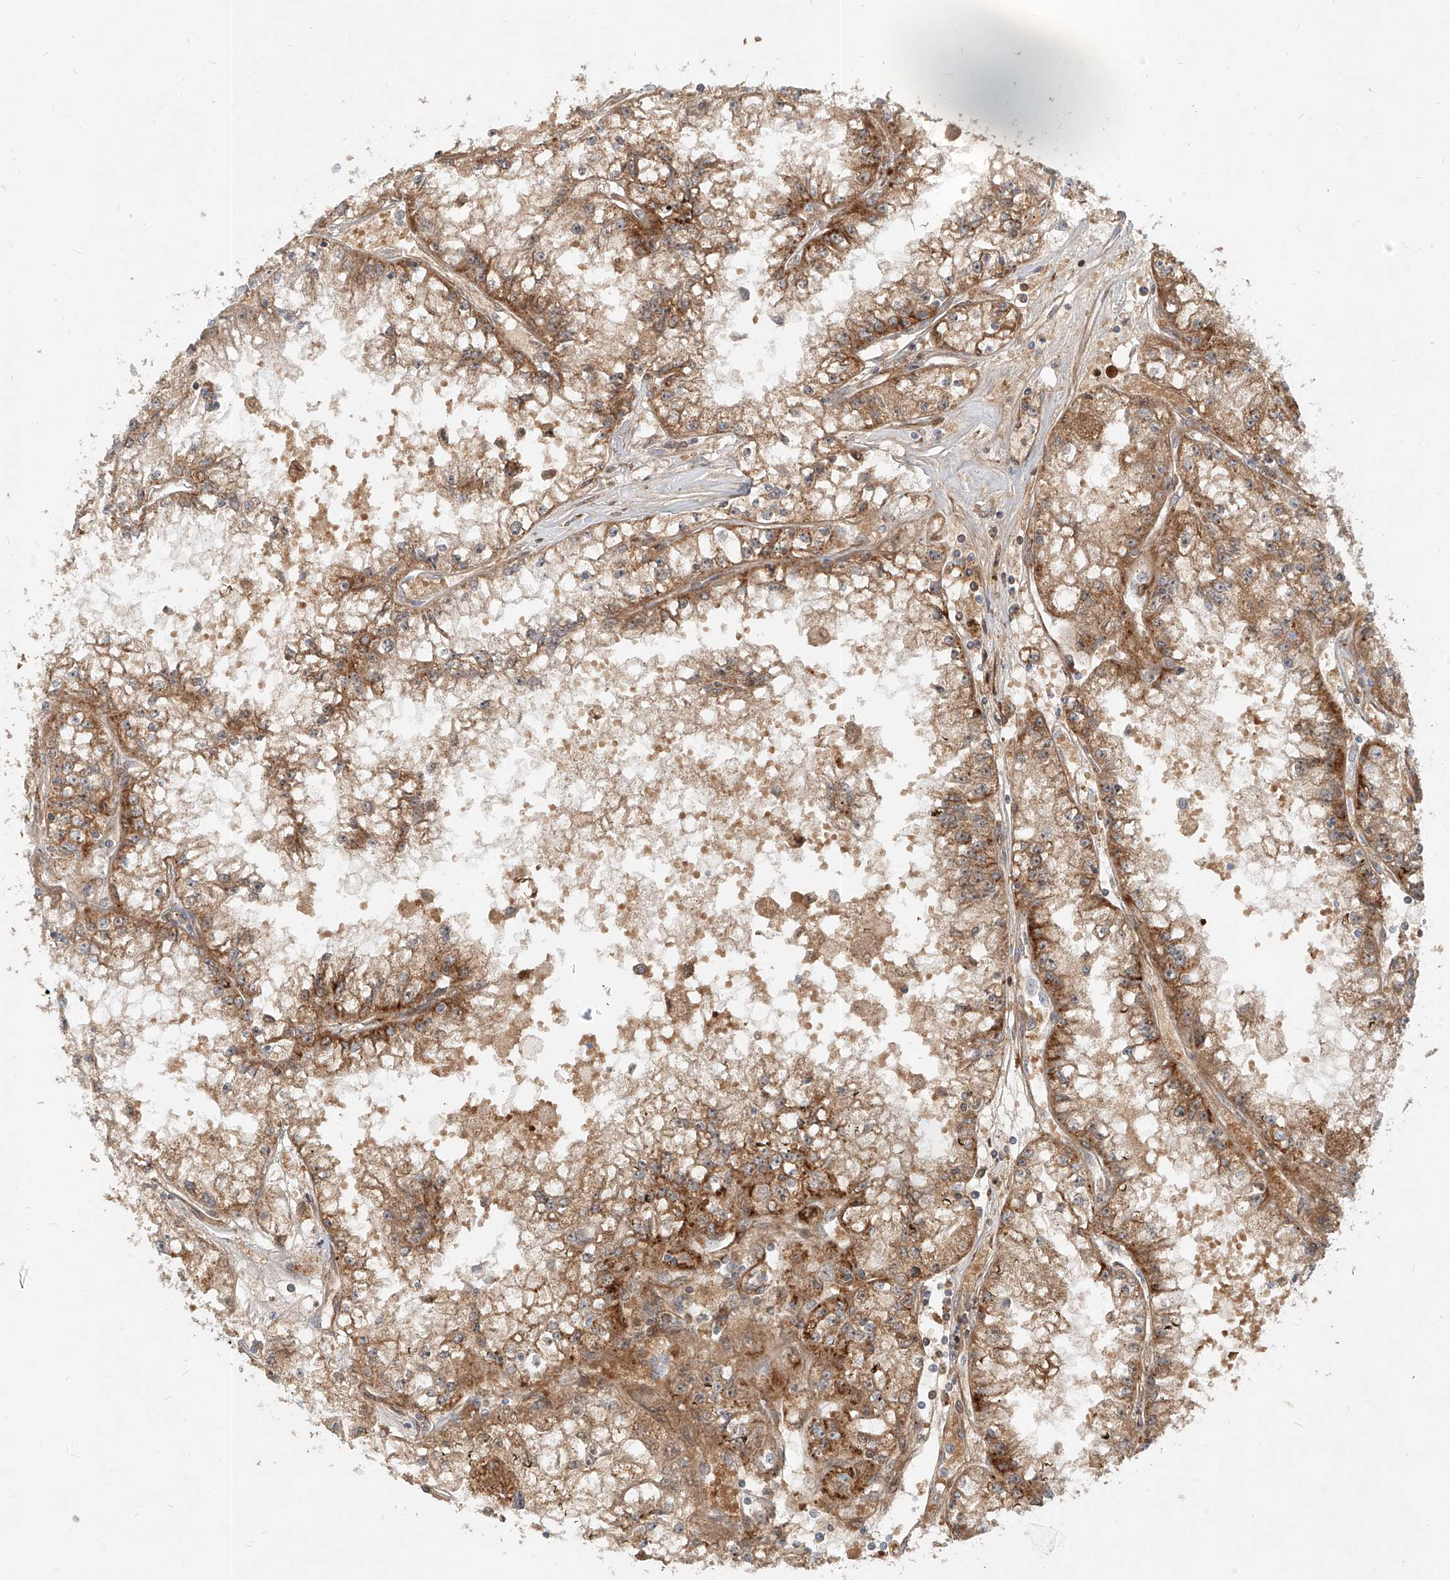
{"staining": {"intensity": "weak", "quantity": ">75%", "location": "cytoplasmic/membranous"}, "tissue": "renal cancer", "cell_type": "Tumor cells", "image_type": "cancer", "snomed": [{"axis": "morphology", "description": "Adenocarcinoma, NOS"}, {"axis": "topography", "description": "Kidney"}], "caption": "An image of renal cancer (adenocarcinoma) stained for a protein shows weak cytoplasmic/membranous brown staining in tumor cells.", "gene": "FGD2", "patient": {"sex": "male", "age": 56}}